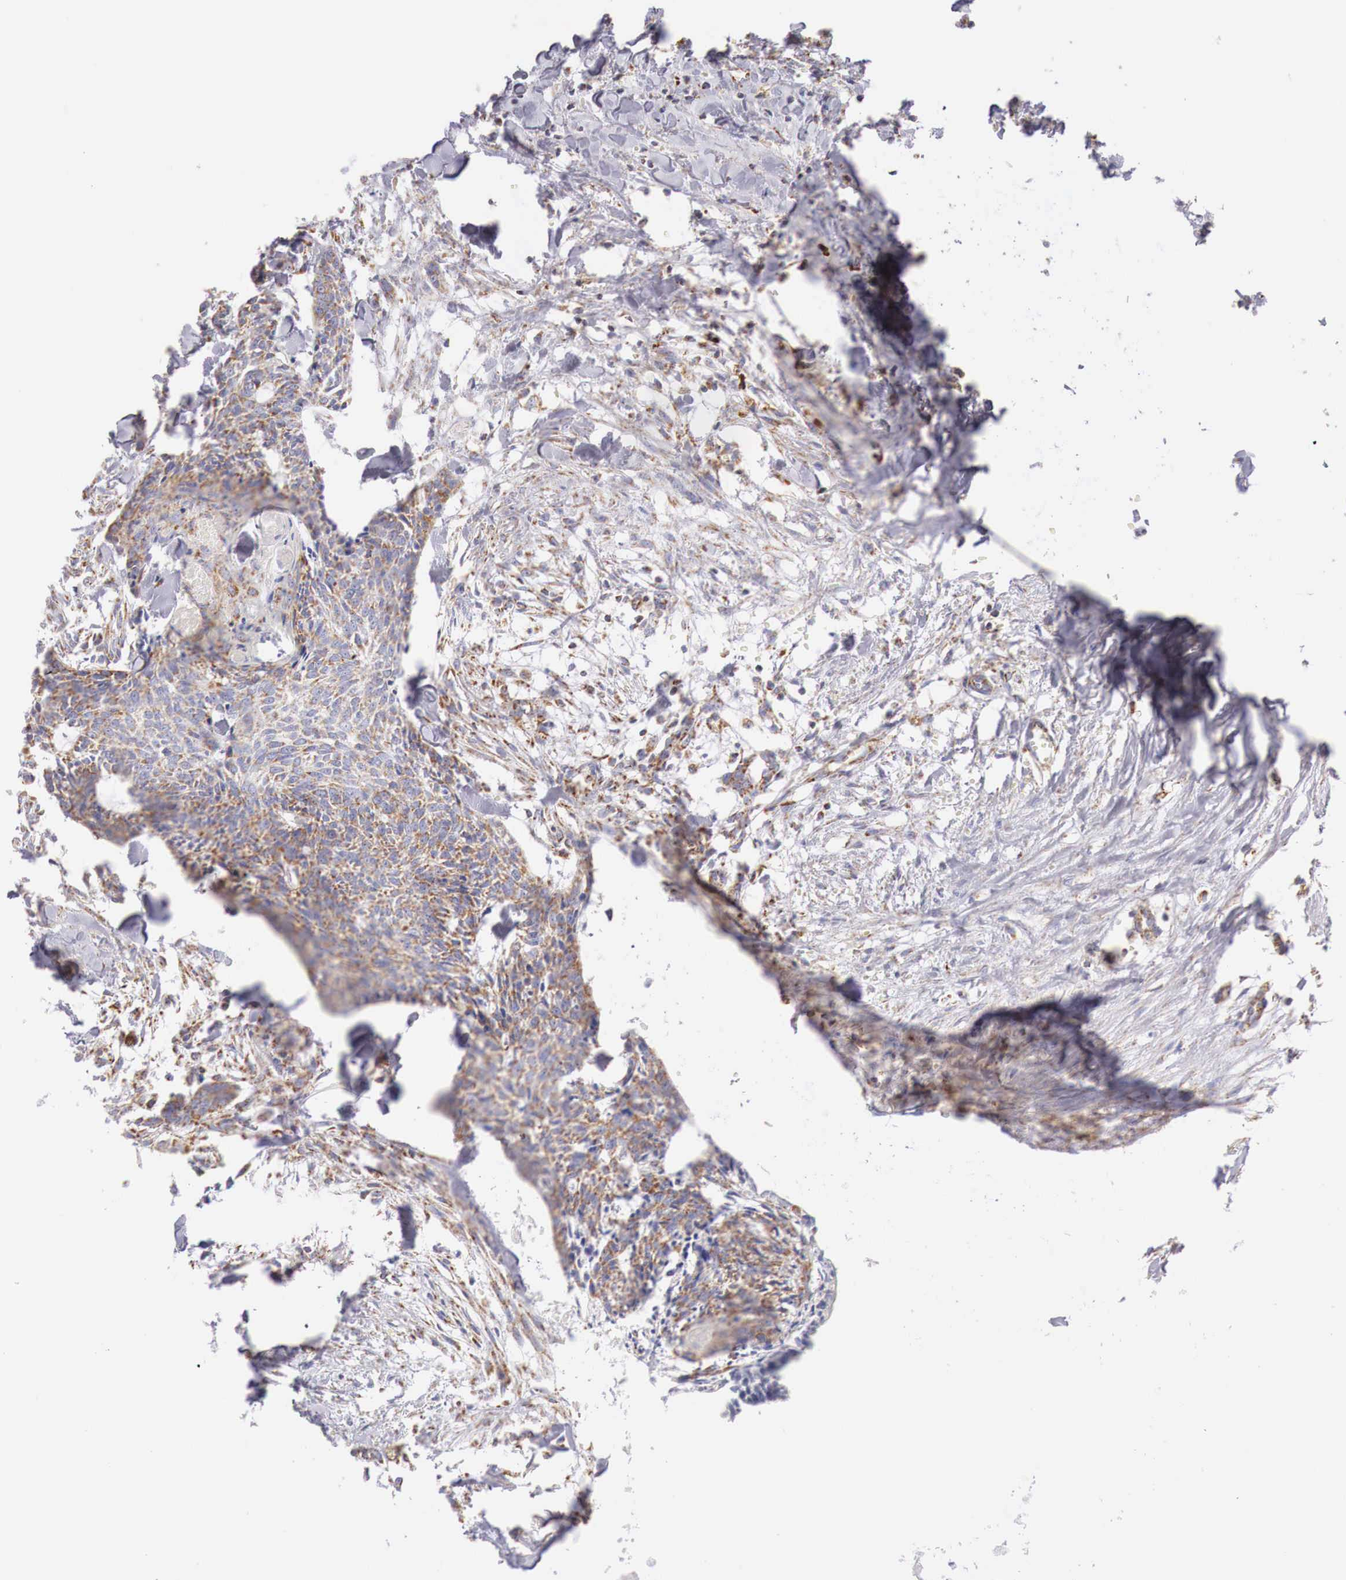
{"staining": {"intensity": "moderate", "quantity": "25%-75%", "location": "cytoplasmic/membranous"}, "tissue": "head and neck cancer", "cell_type": "Tumor cells", "image_type": "cancer", "snomed": [{"axis": "morphology", "description": "Squamous cell carcinoma, NOS"}, {"axis": "topography", "description": "Salivary gland"}, {"axis": "topography", "description": "Head-Neck"}], "caption": "Human head and neck squamous cell carcinoma stained with a brown dye shows moderate cytoplasmic/membranous positive expression in about 25%-75% of tumor cells.", "gene": "IDH3G", "patient": {"sex": "male", "age": 70}}